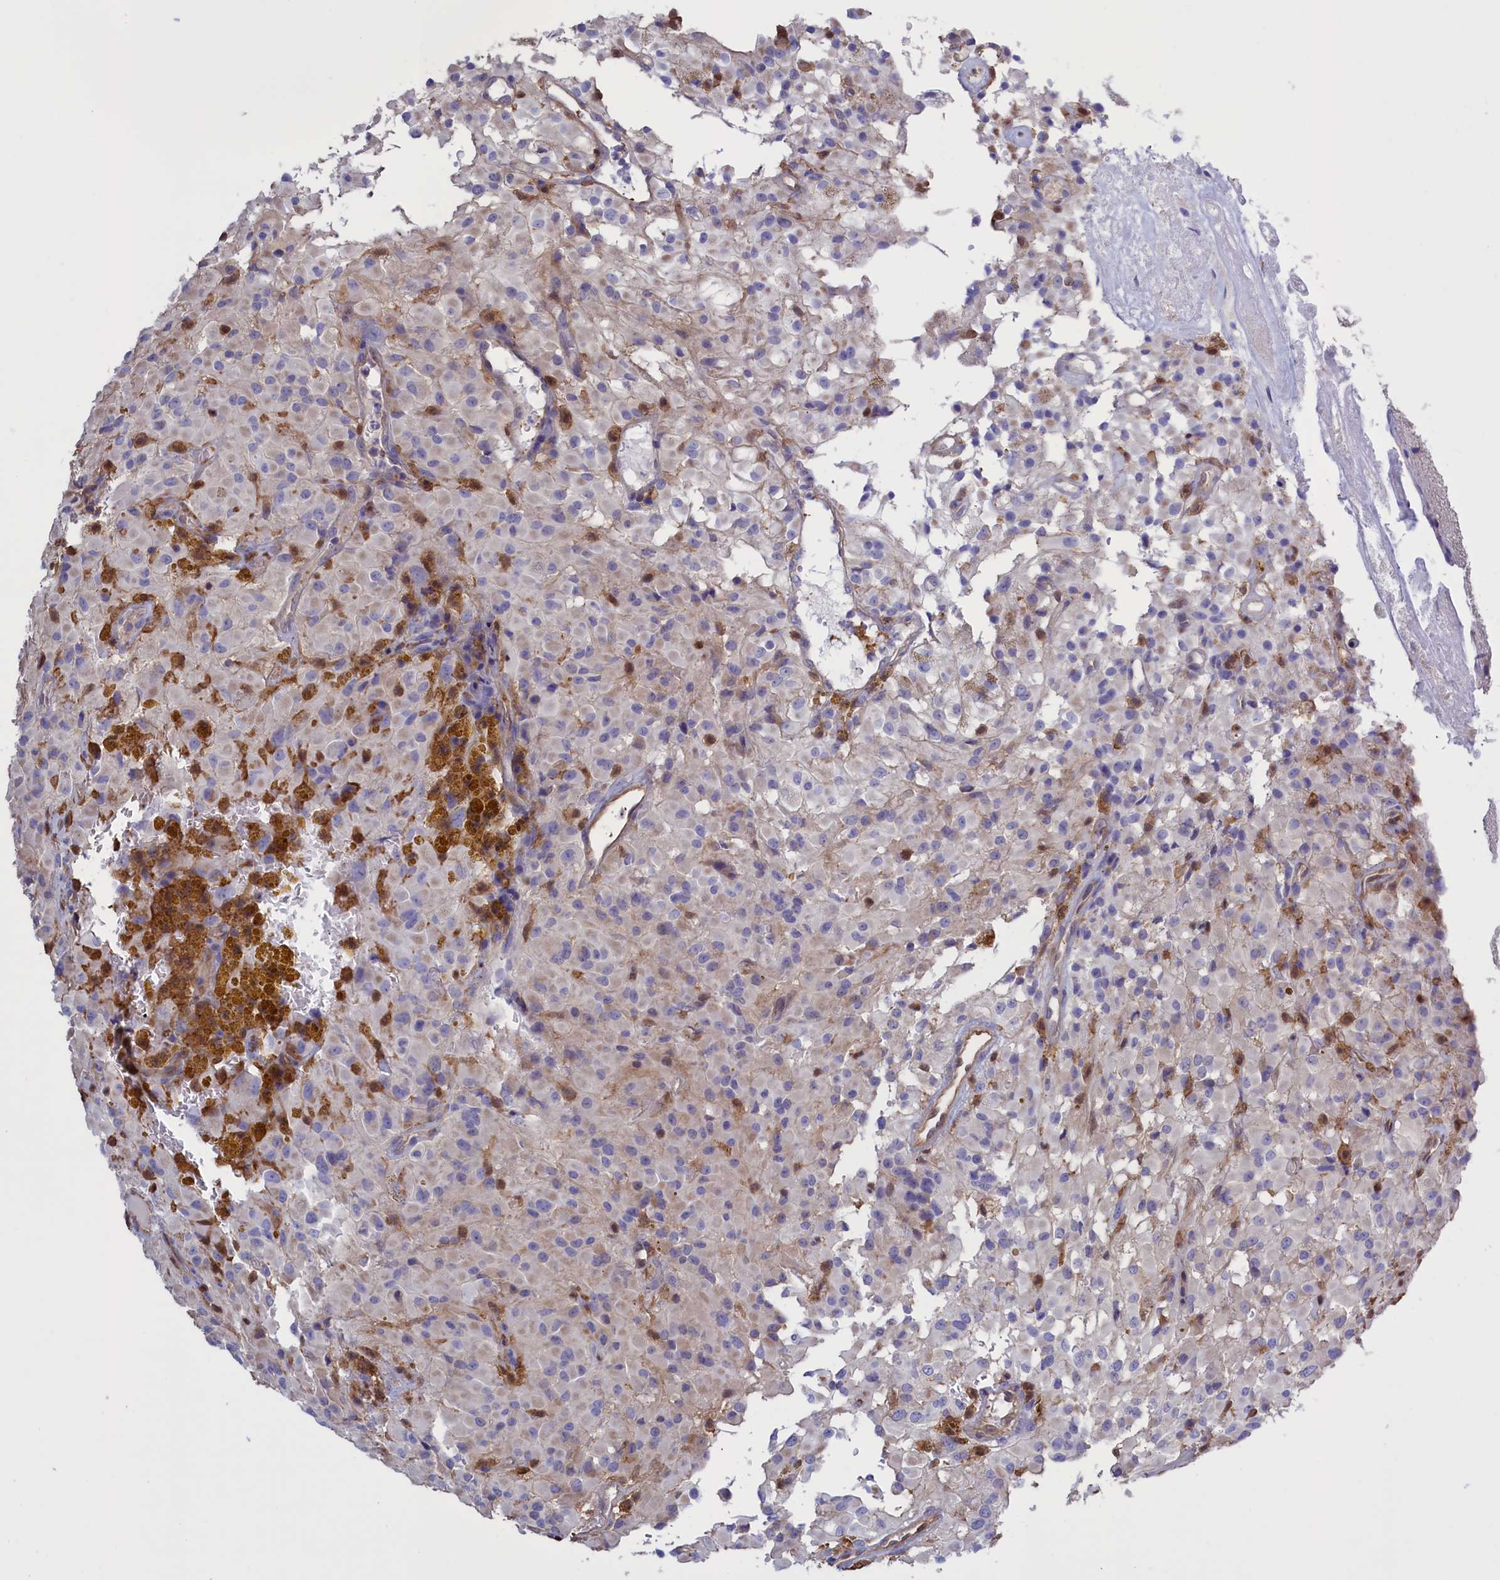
{"staining": {"intensity": "negative", "quantity": "none", "location": "none"}, "tissue": "glioma", "cell_type": "Tumor cells", "image_type": "cancer", "snomed": [{"axis": "morphology", "description": "Glioma, malignant, High grade"}, {"axis": "topography", "description": "Brain"}], "caption": "DAB immunohistochemical staining of high-grade glioma (malignant) reveals no significant positivity in tumor cells.", "gene": "ARHGAP18", "patient": {"sex": "female", "age": 59}}